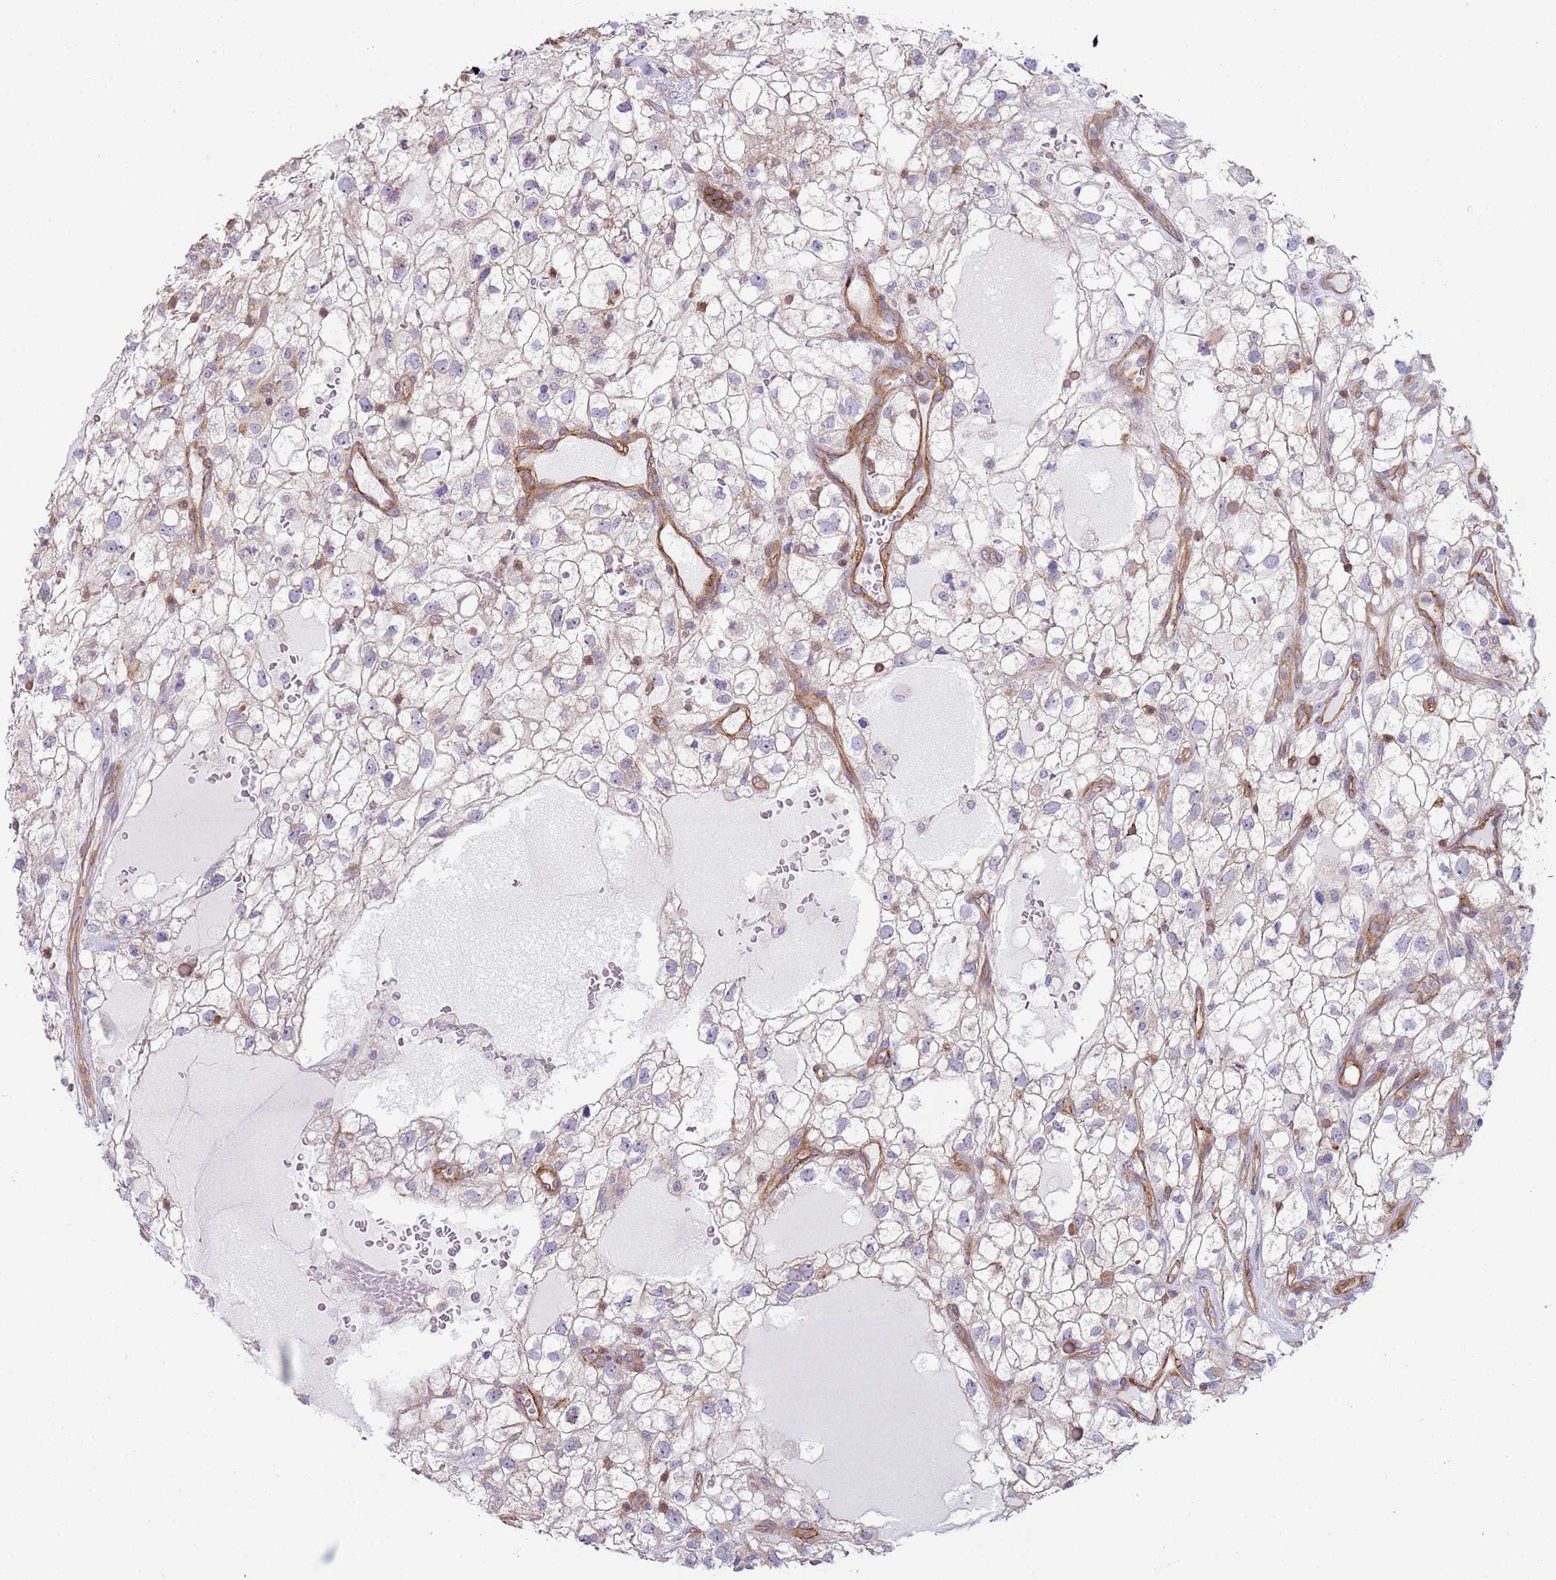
{"staining": {"intensity": "weak", "quantity": "25%-75%", "location": "cytoplasmic/membranous"}, "tissue": "renal cancer", "cell_type": "Tumor cells", "image_type": "cancer", "snomed": [{"axis": "morphology", "description": "Adenocarcinoma, NOS"}, {"axis": "topography", "description": "Kidney"}], "caption": "High-power microscopy captured an immunohistochemistry histopathology image of renal adenocarcinoma, revealing weak cytoplasmic/membranous expression in approximately 25%-75% of tumor cells.", "gene": "GNAI3", "patient": {"sex": "male", "age": 59}}